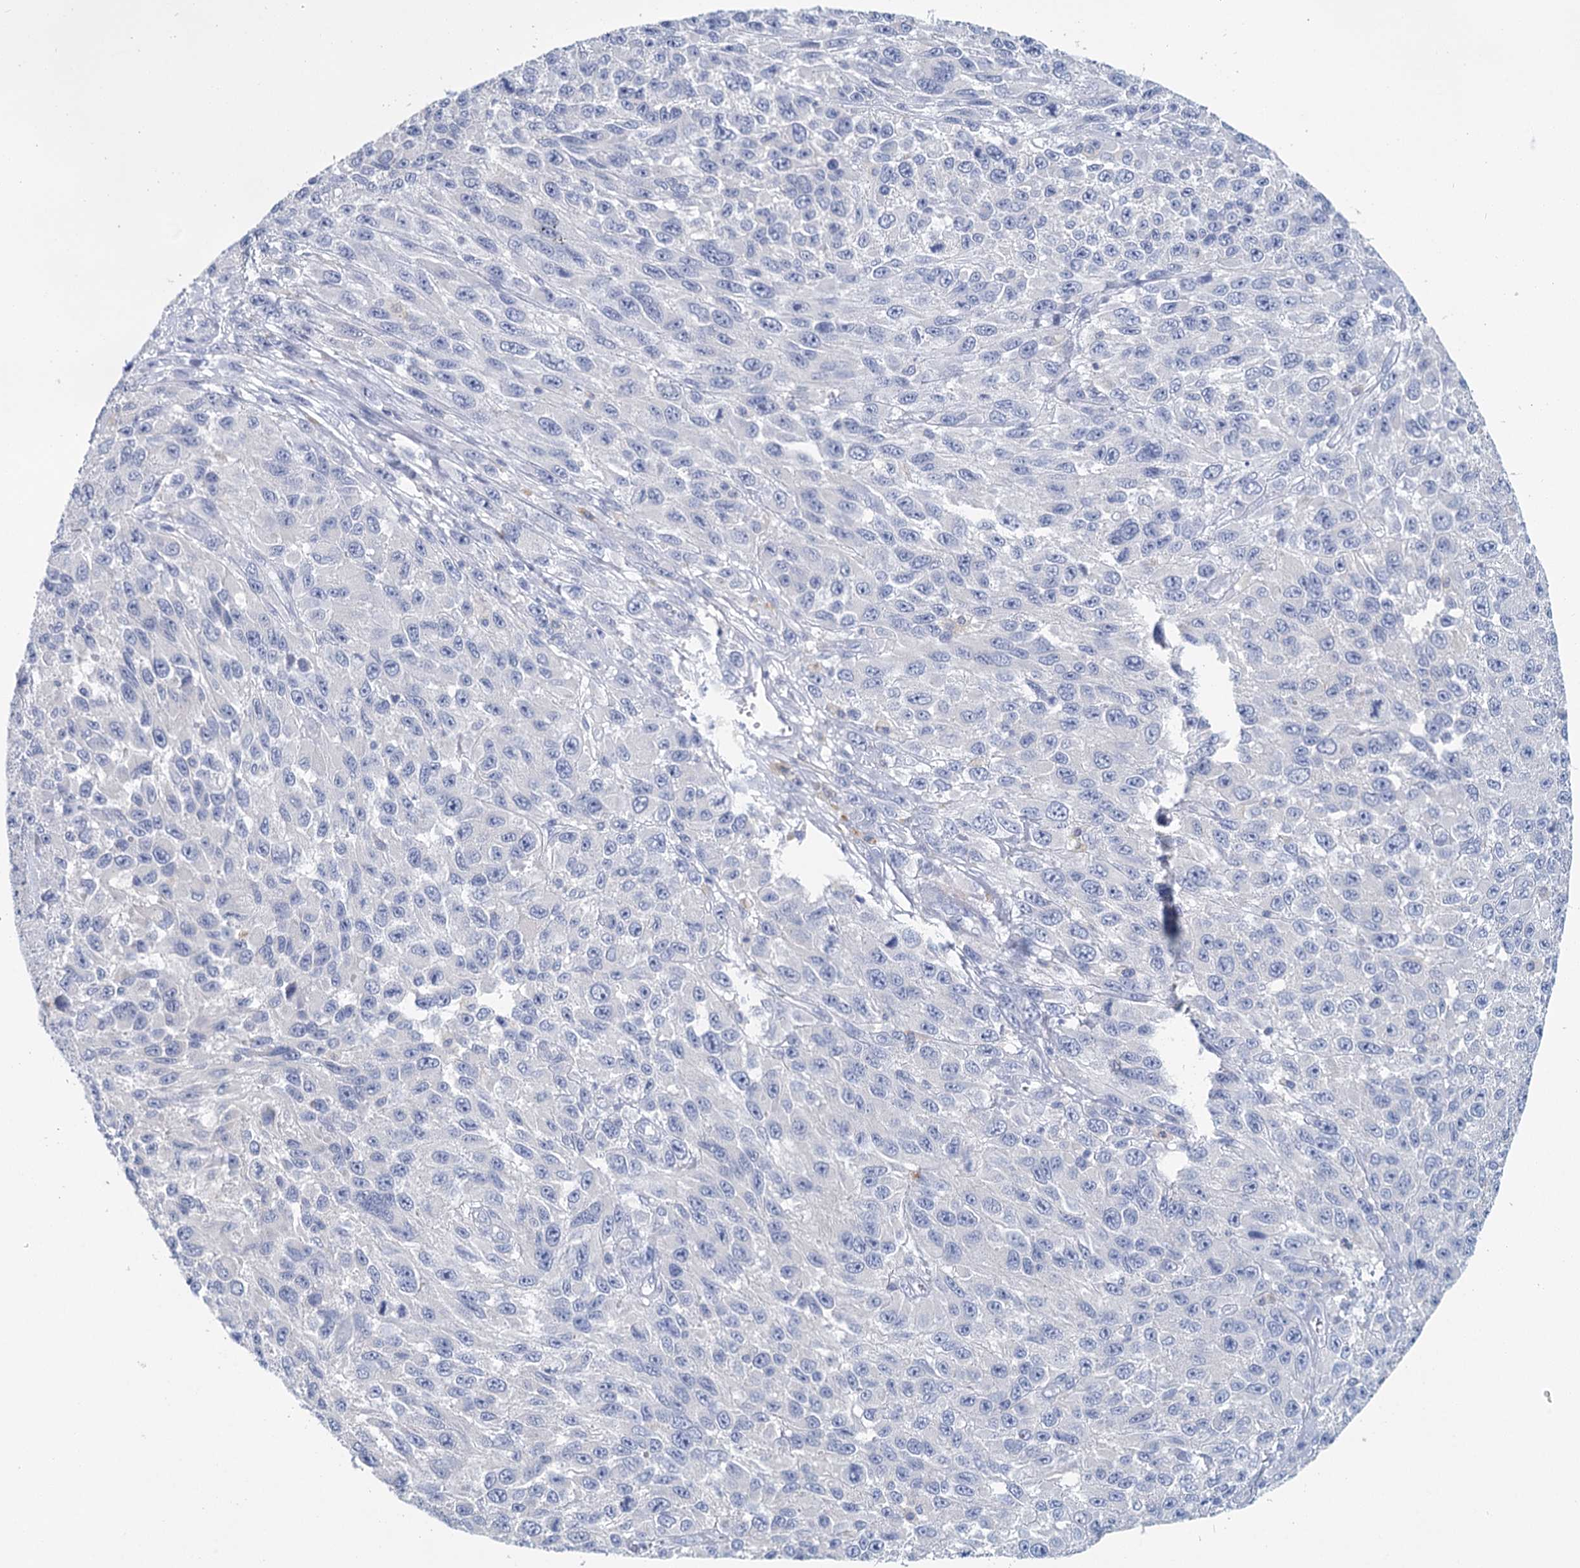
{"staining": {"intensity": "negative", "quantity": "none", "location": "none"}, "tissue": "melanoma", "cell_type": "Tumor cells", "image_type": "cancer", "snomed": [{"axis": "morphology", "description": "Normal tissue, NOS"}, {"axis": "morphology", "description": "Malignant melanoma, NOS"}, {"axis": "topography", "description": "Skin"}], "caption": "Human melanoma stained for a protein using IHC demonstrates no expression in tumor cells.", "gene": "METTL7B", "patient": {"sex": "female", "age": 96}}